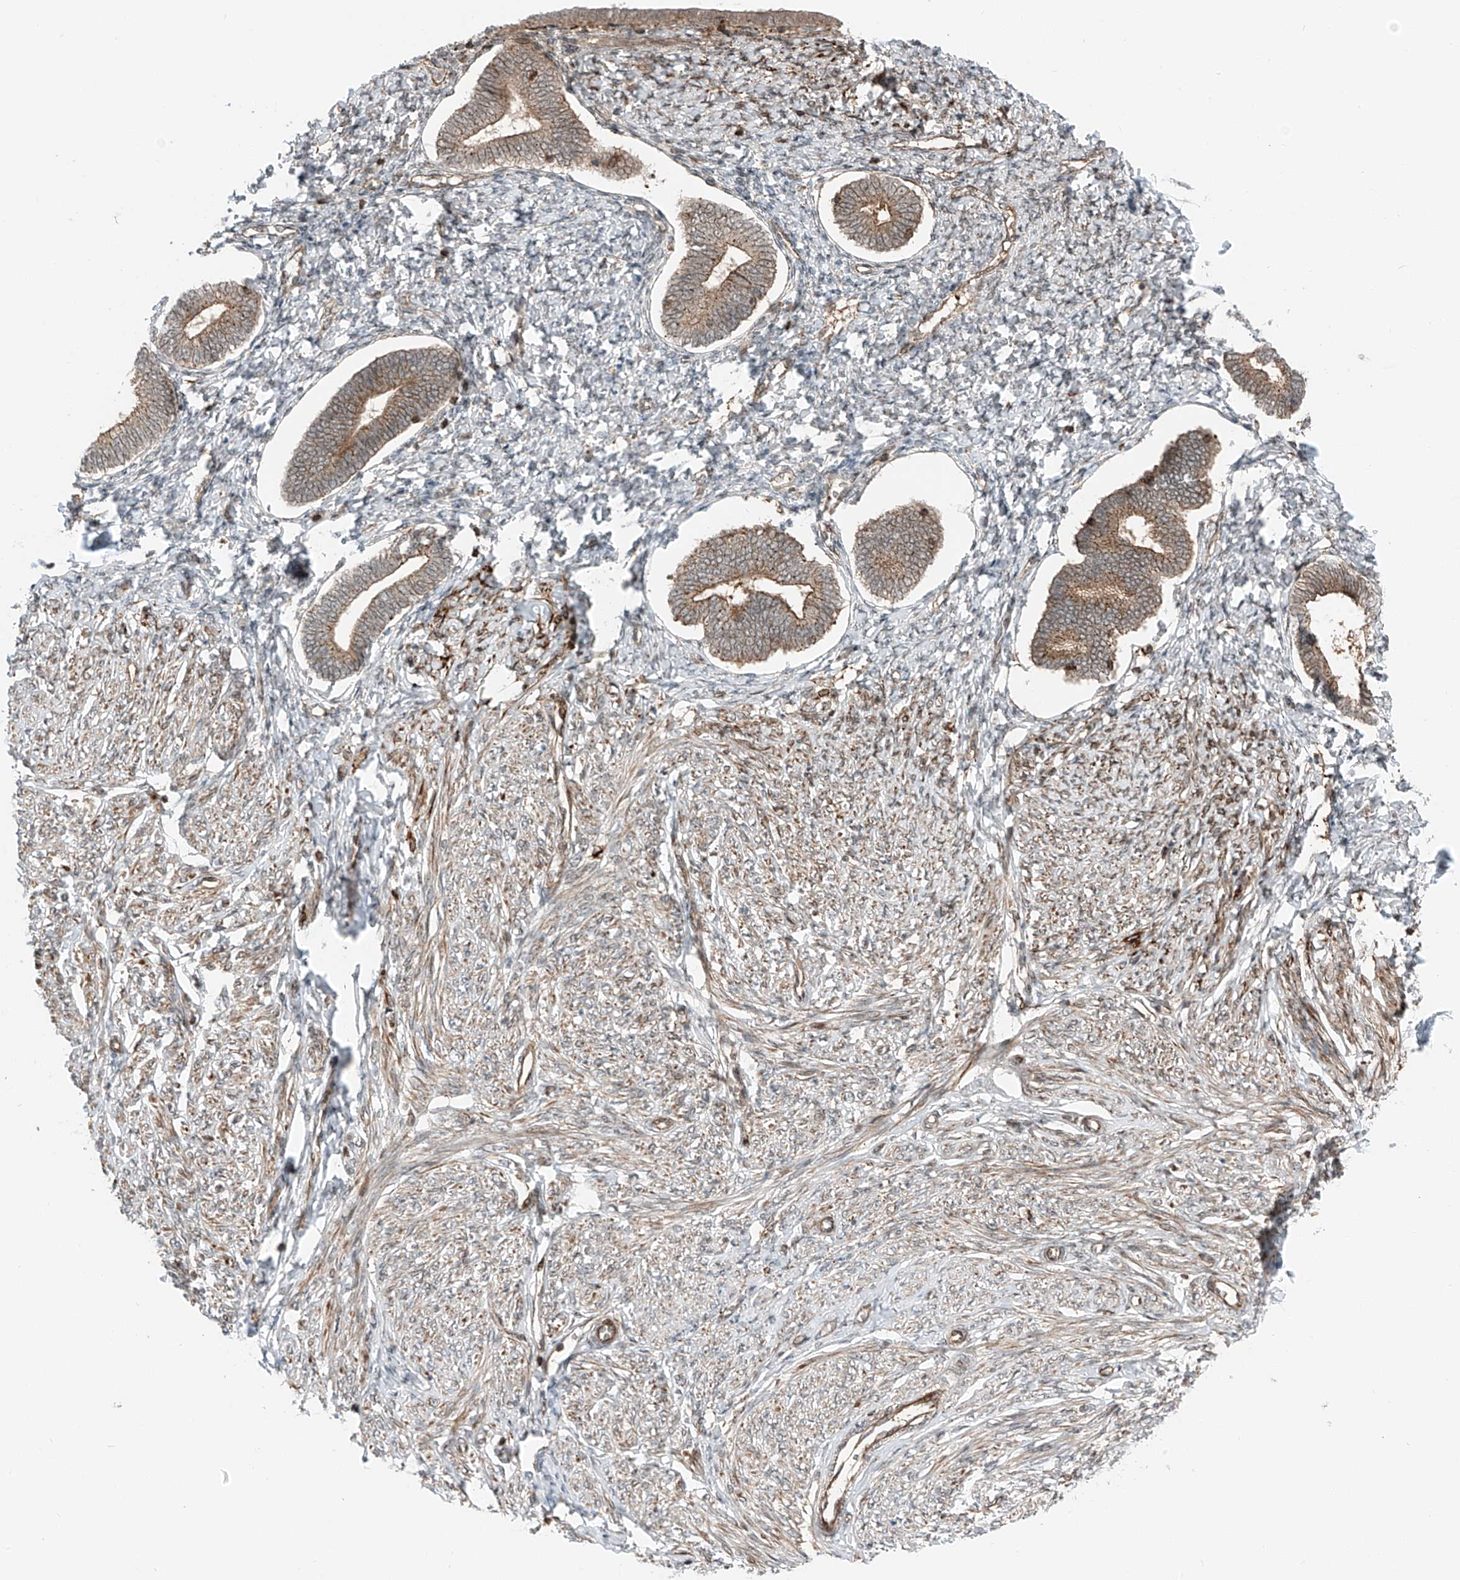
{"staining": {"intensity": "moderate", "quantity": ">75%", "location": "cytoplasmic/membranous"}, "tissue": "endometrium", "cell_type": "Cells in endometrial stroma", "image_type": "normal", "snomed": [{"axis": "morphology", "description": "Normal tissue, NOS"}, {"axis": "topography", "description": "Endometrium"}], "caption": "Endometrium stained with a protein marker shows moderate staining in cells in endometrial stroma.", "gene": "USP48", "patient": {"sex": "female", "age": 72}}